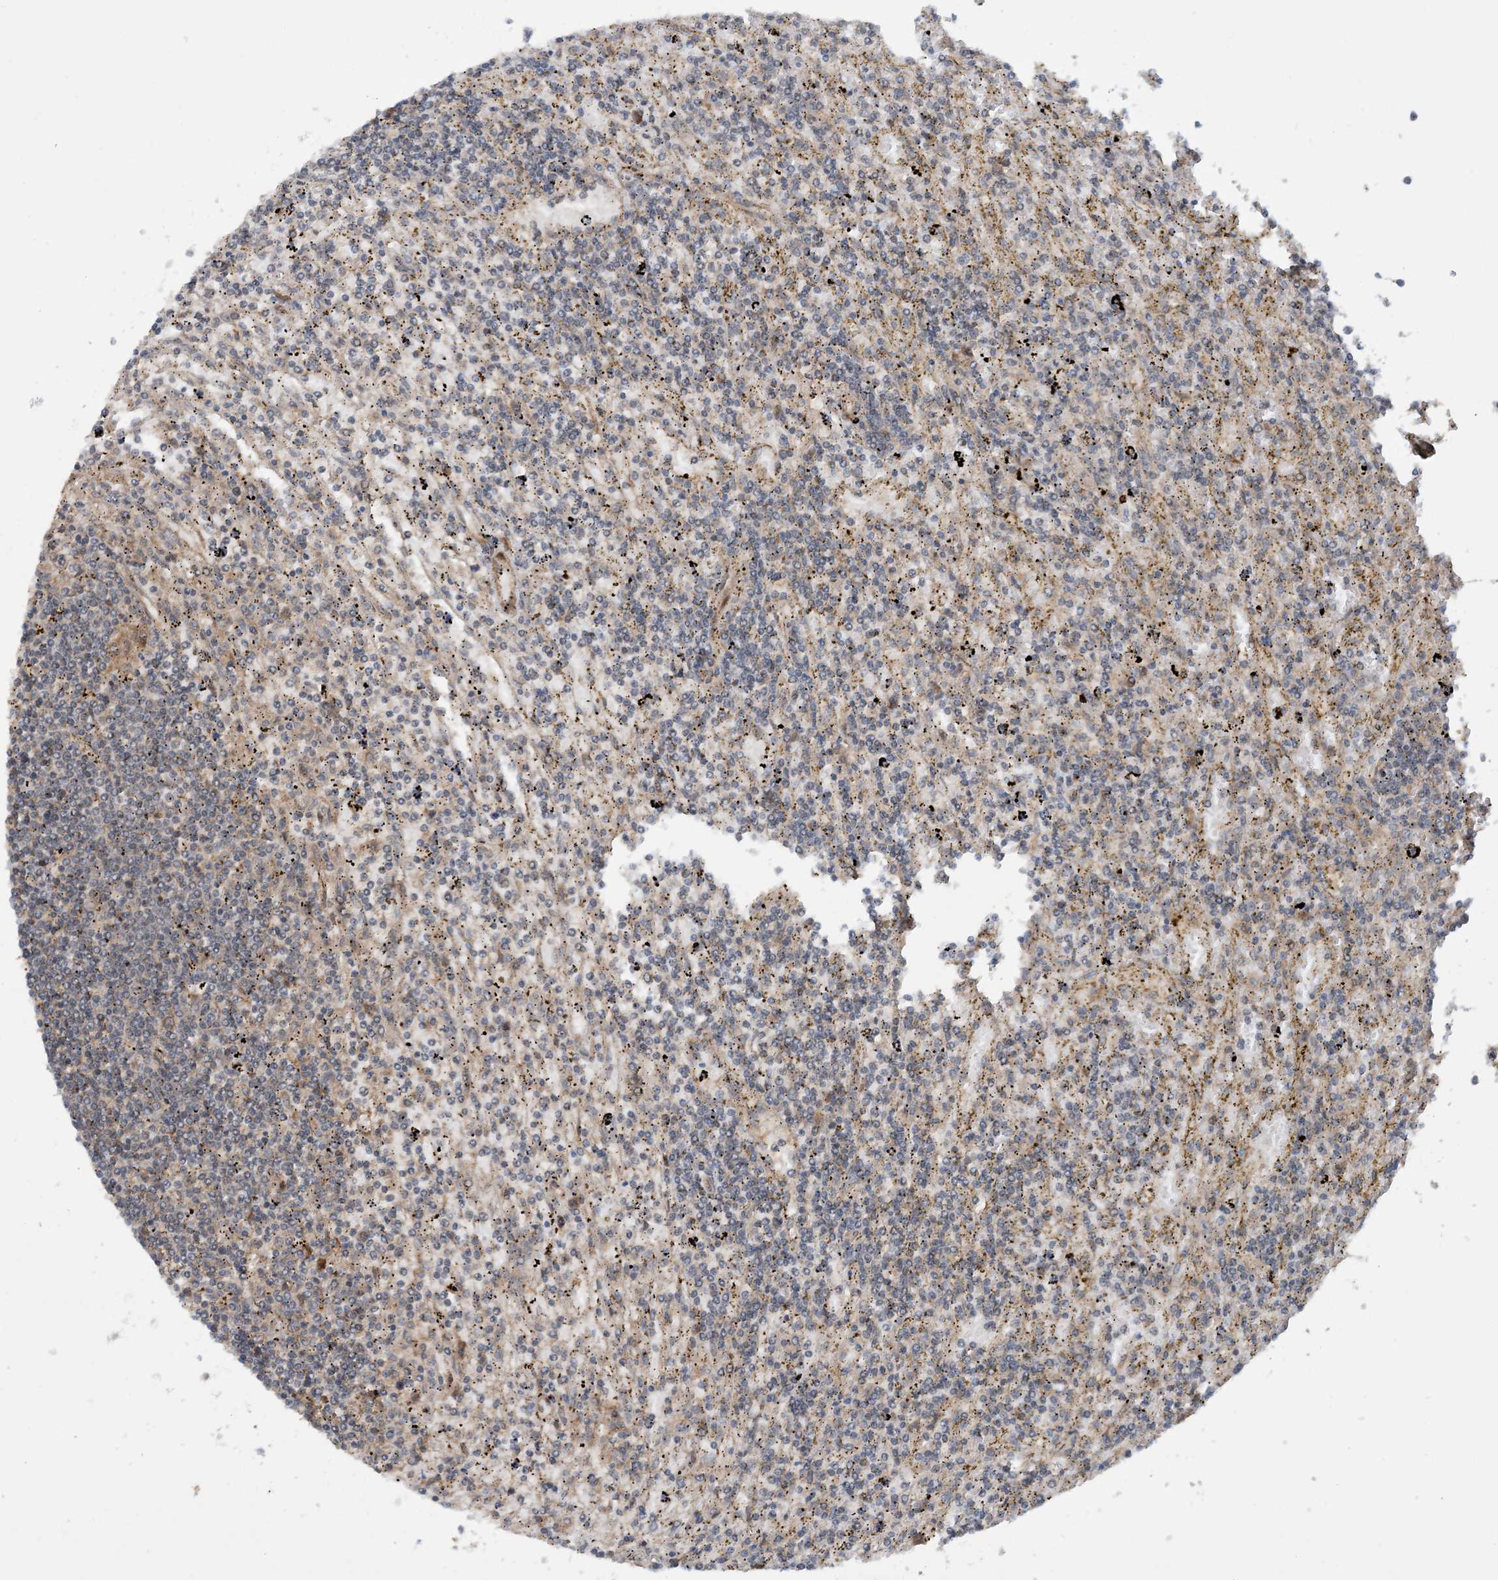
{"staining": {"intensity": "negative", "quantity": "none", "location": "none"}, "tissue": "lymphoma", "cell_type": "Tumor cells", "image_type": "cancer", "snomed": [{"axis": "morphology", "description": "Malignant lymphoma, non-Hodgkin's type, Low grade"}, {"axis": "topography", "description": "Spleen"}], "caption": "The IHC micrograph has no significant expression in tumor cells of lymphoma tissue. Brightfield microscopy of IHC stained with DAB (brown) and hematoxylin (blue), captured at high magnification.", "gene": "HEMK1", "patient": {"sex": "male", "age": 76}}